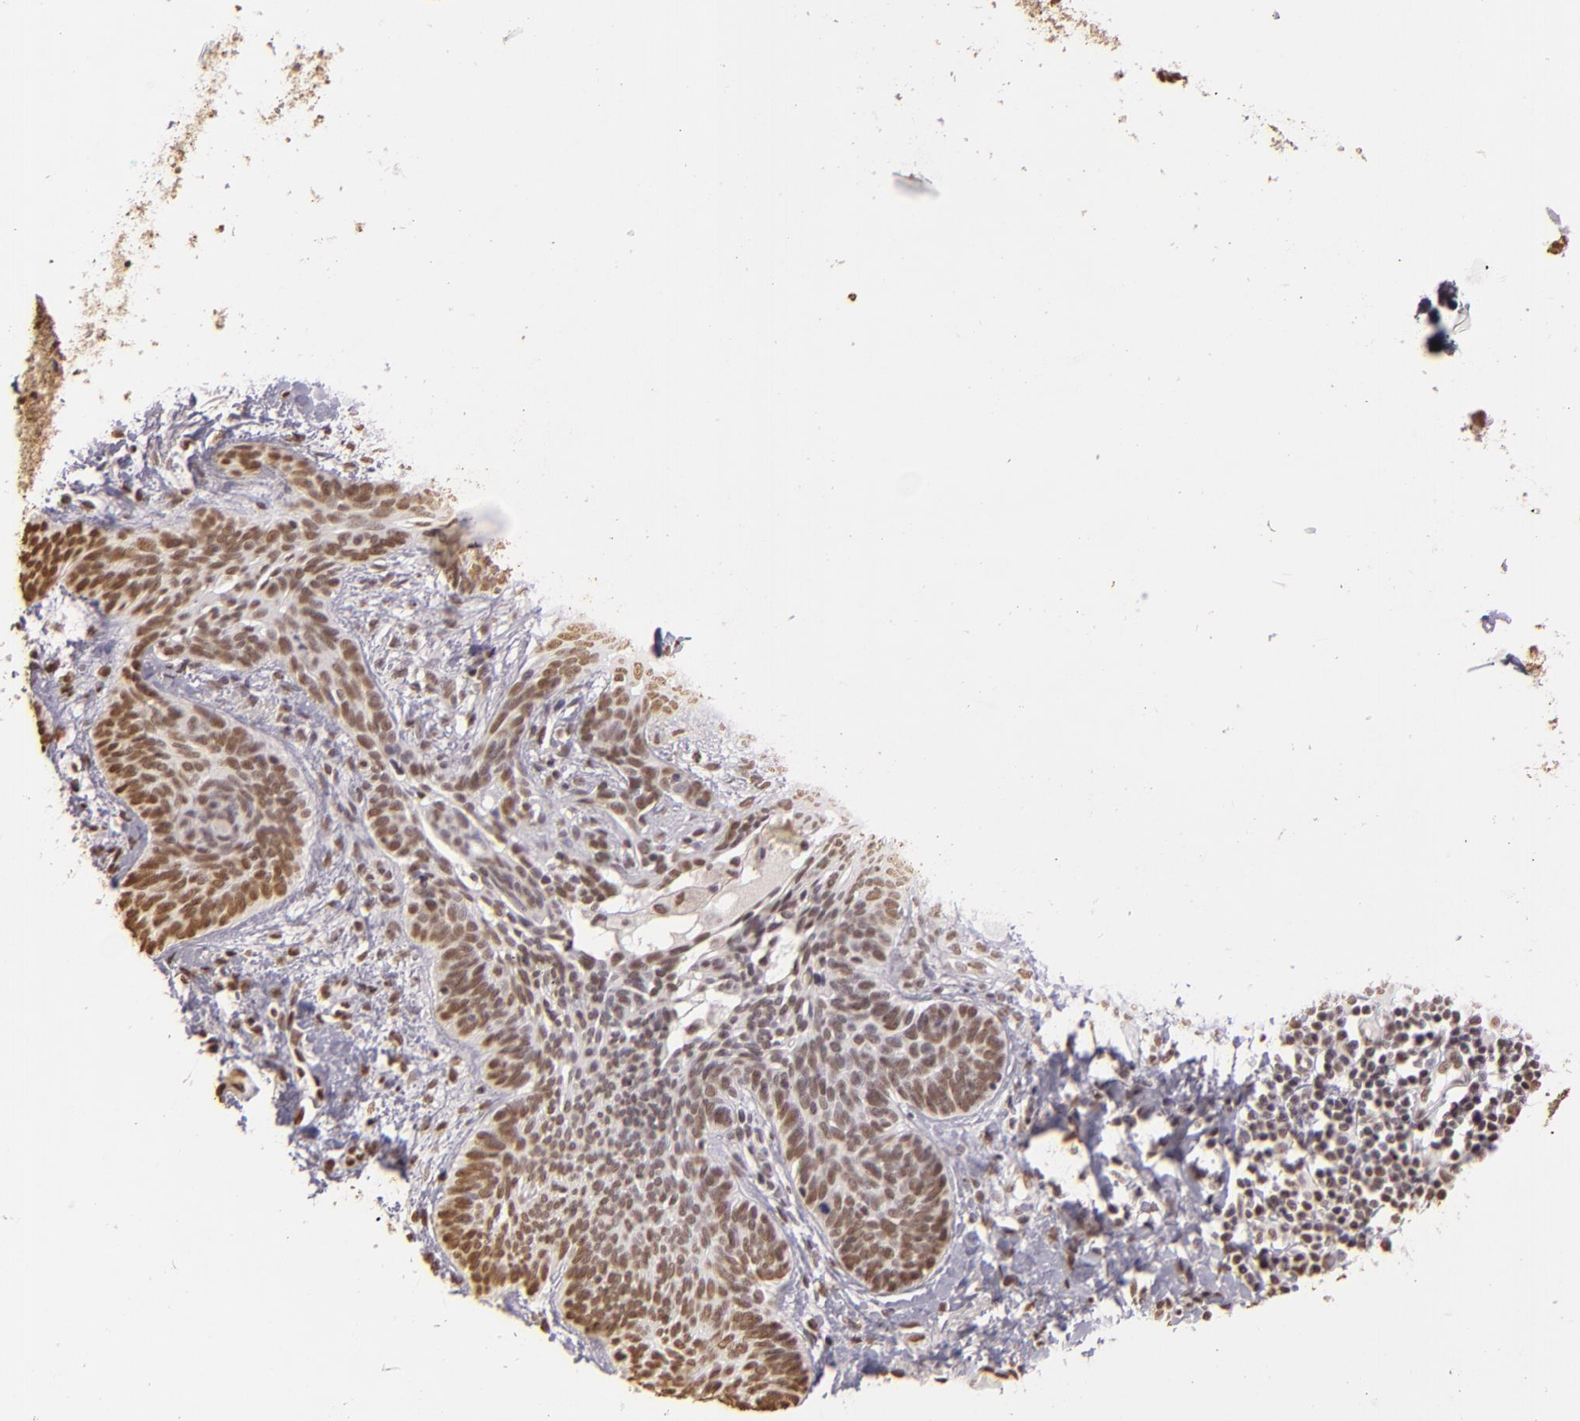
{"staining": {"intensity": "weak", "quantity": "25%-75%", "location": "nuclear"}, "tissue": "skin cancer", "cell_type": "Tumor cells", "image_type": "cancer", "snomed": [{"axis": "morphology", "description": "Basal cell carcinoma"}, {"axis": "topography", "description": "Skin"}], "caption": "Weak nuclear positivity for a protein is present in about 25%-75% of tumor cells of basal cell carcinoma (skin) using IHC.", "gene": "PAPOLA", "patient": {"sex": "female", "age": 81}}